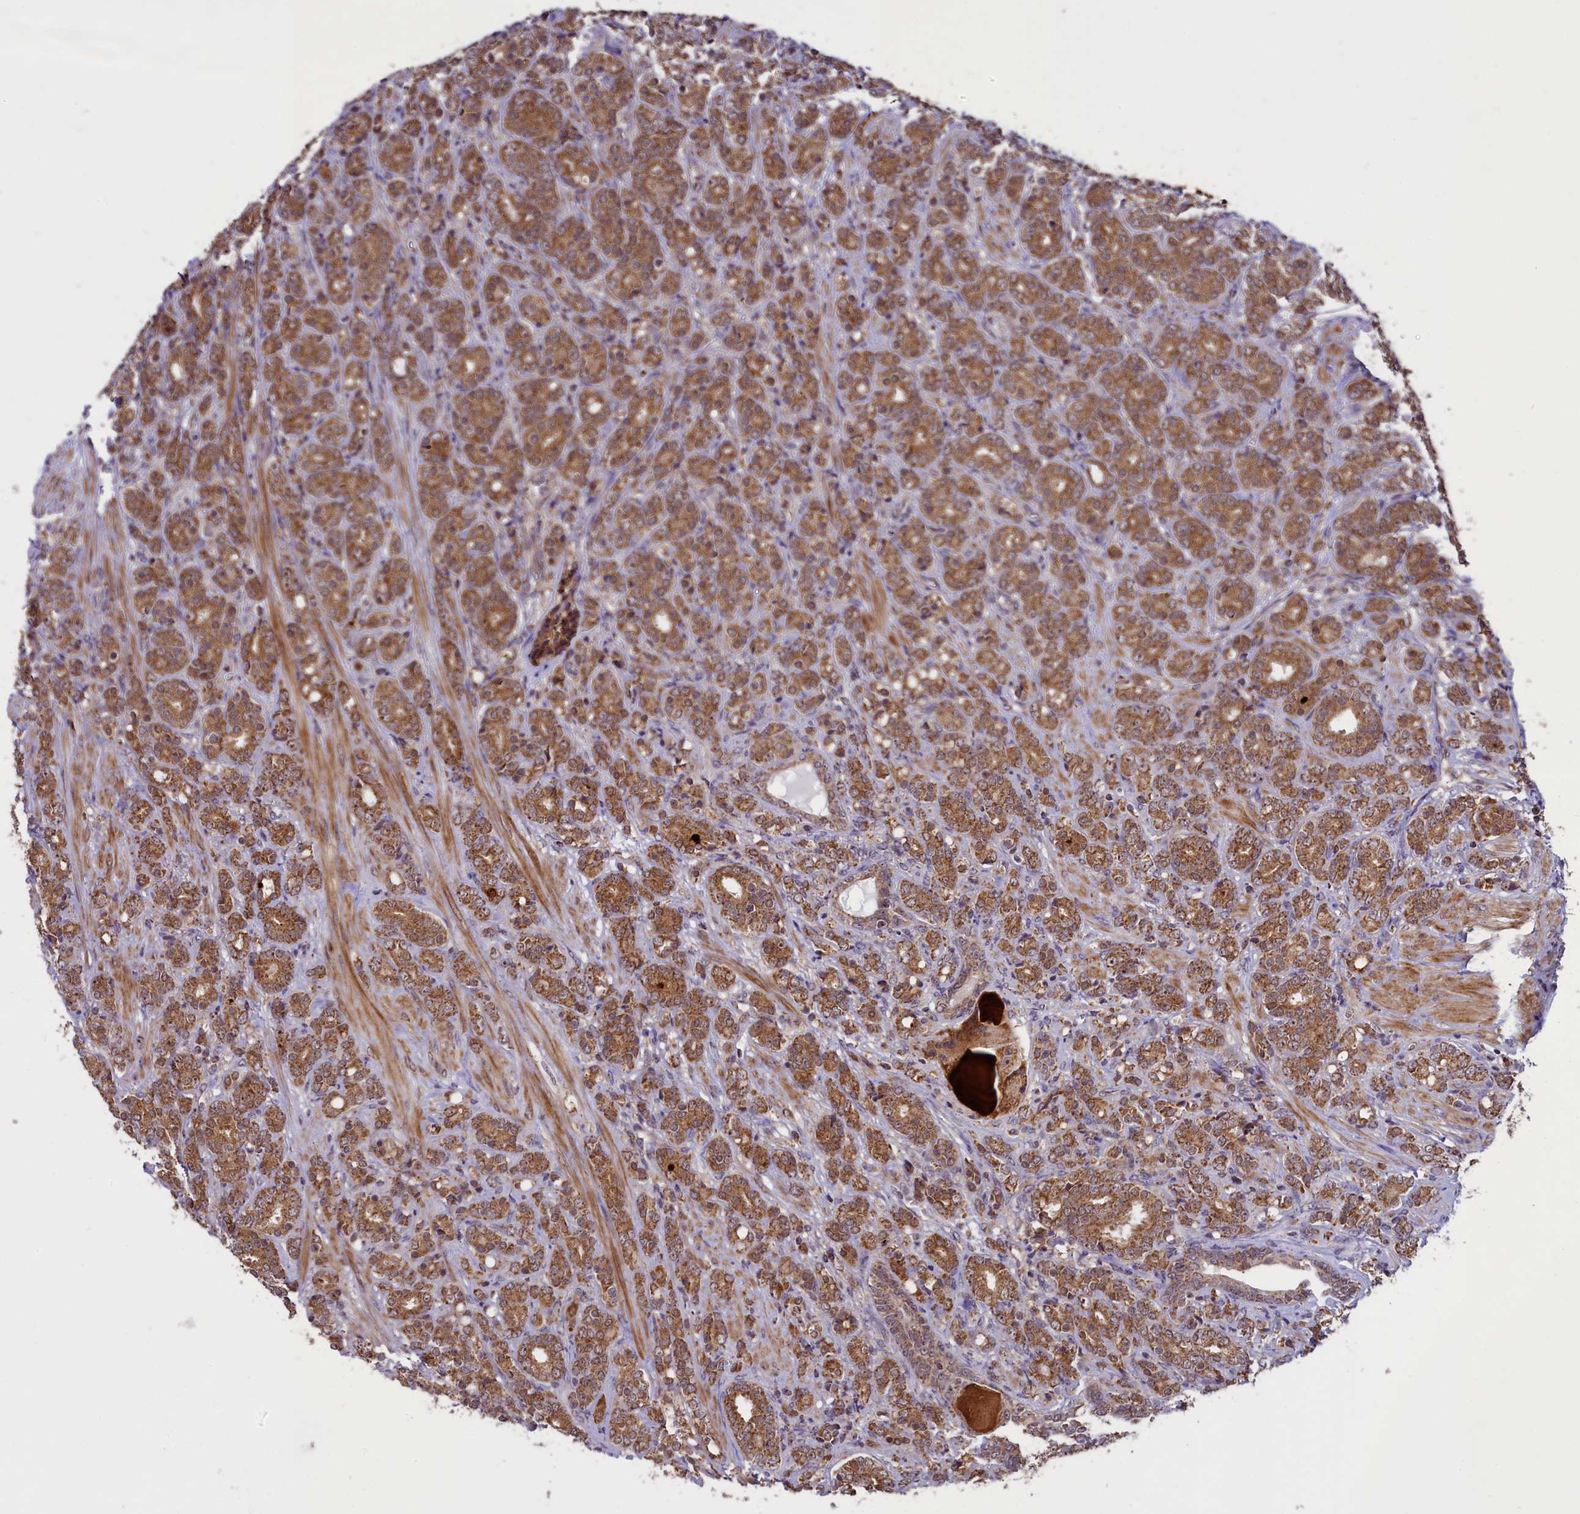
{"staining": {"intensity": "strong", "quantity": ">75%", "location": "cytoplasmic/membranous"}, "tissue": "prostate cancer", "cell_type": "Tumor cells", "image_type": "cancer", "snomed": [{"axis": "morphology", "description": "Adenocarcinoma, High grade"}, {"axis": "topography", "description": "Prostate"}], "caption": "Immunohistochemistry (IHC) staining of prostate cancer, which shows high levels of strong cytoplasmic/membranous positivity in approximately >75% of tumor cells indicating strong cytoplasmic/membranous protein positivity. The staining was performed using DAB (brown) for protein detection and nuclei were counterstained in hematoxylin (blue).", "gene": "GLRX5", "patient": {"sex": "male", "age": 62}}